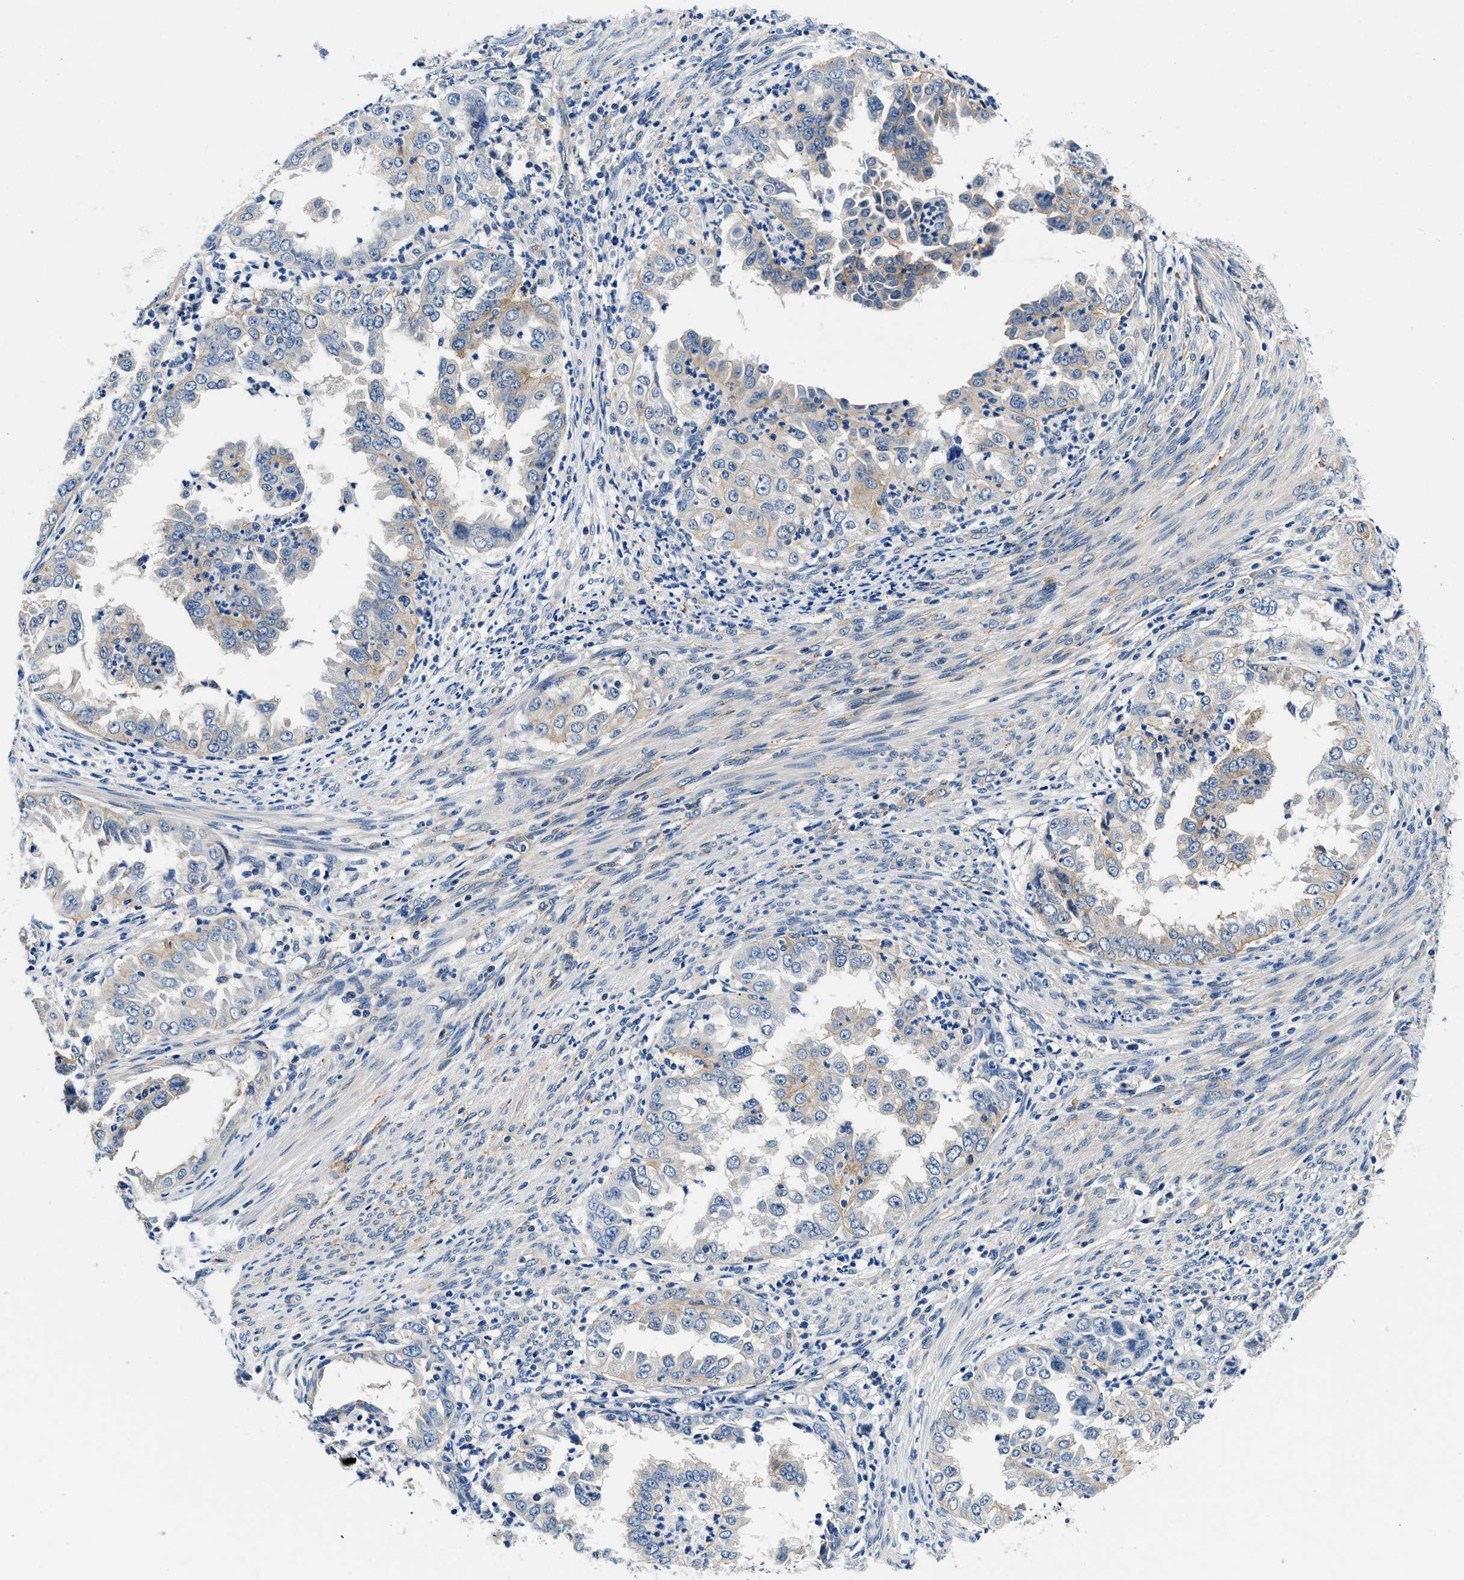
{"staining": {"intensity": "weak", "quantity": "<25%", "location": "cytoplasmic/membranous"}, "tissue": "endometrial cancer", "cell_type": "Tumor cells", "image_type": "cancer", "snomed": [{"axis": "morphology", "description": "Adenocarcinoma, NOS"}, {"axis": "topography", "description": "Endometrium"}], "caption": "An image of human adenocarcinoma (endometrial) is negative for staining in tumor cells.", "gene": "ZFAND3", "patient": {"sex": "female", "age": 85}}